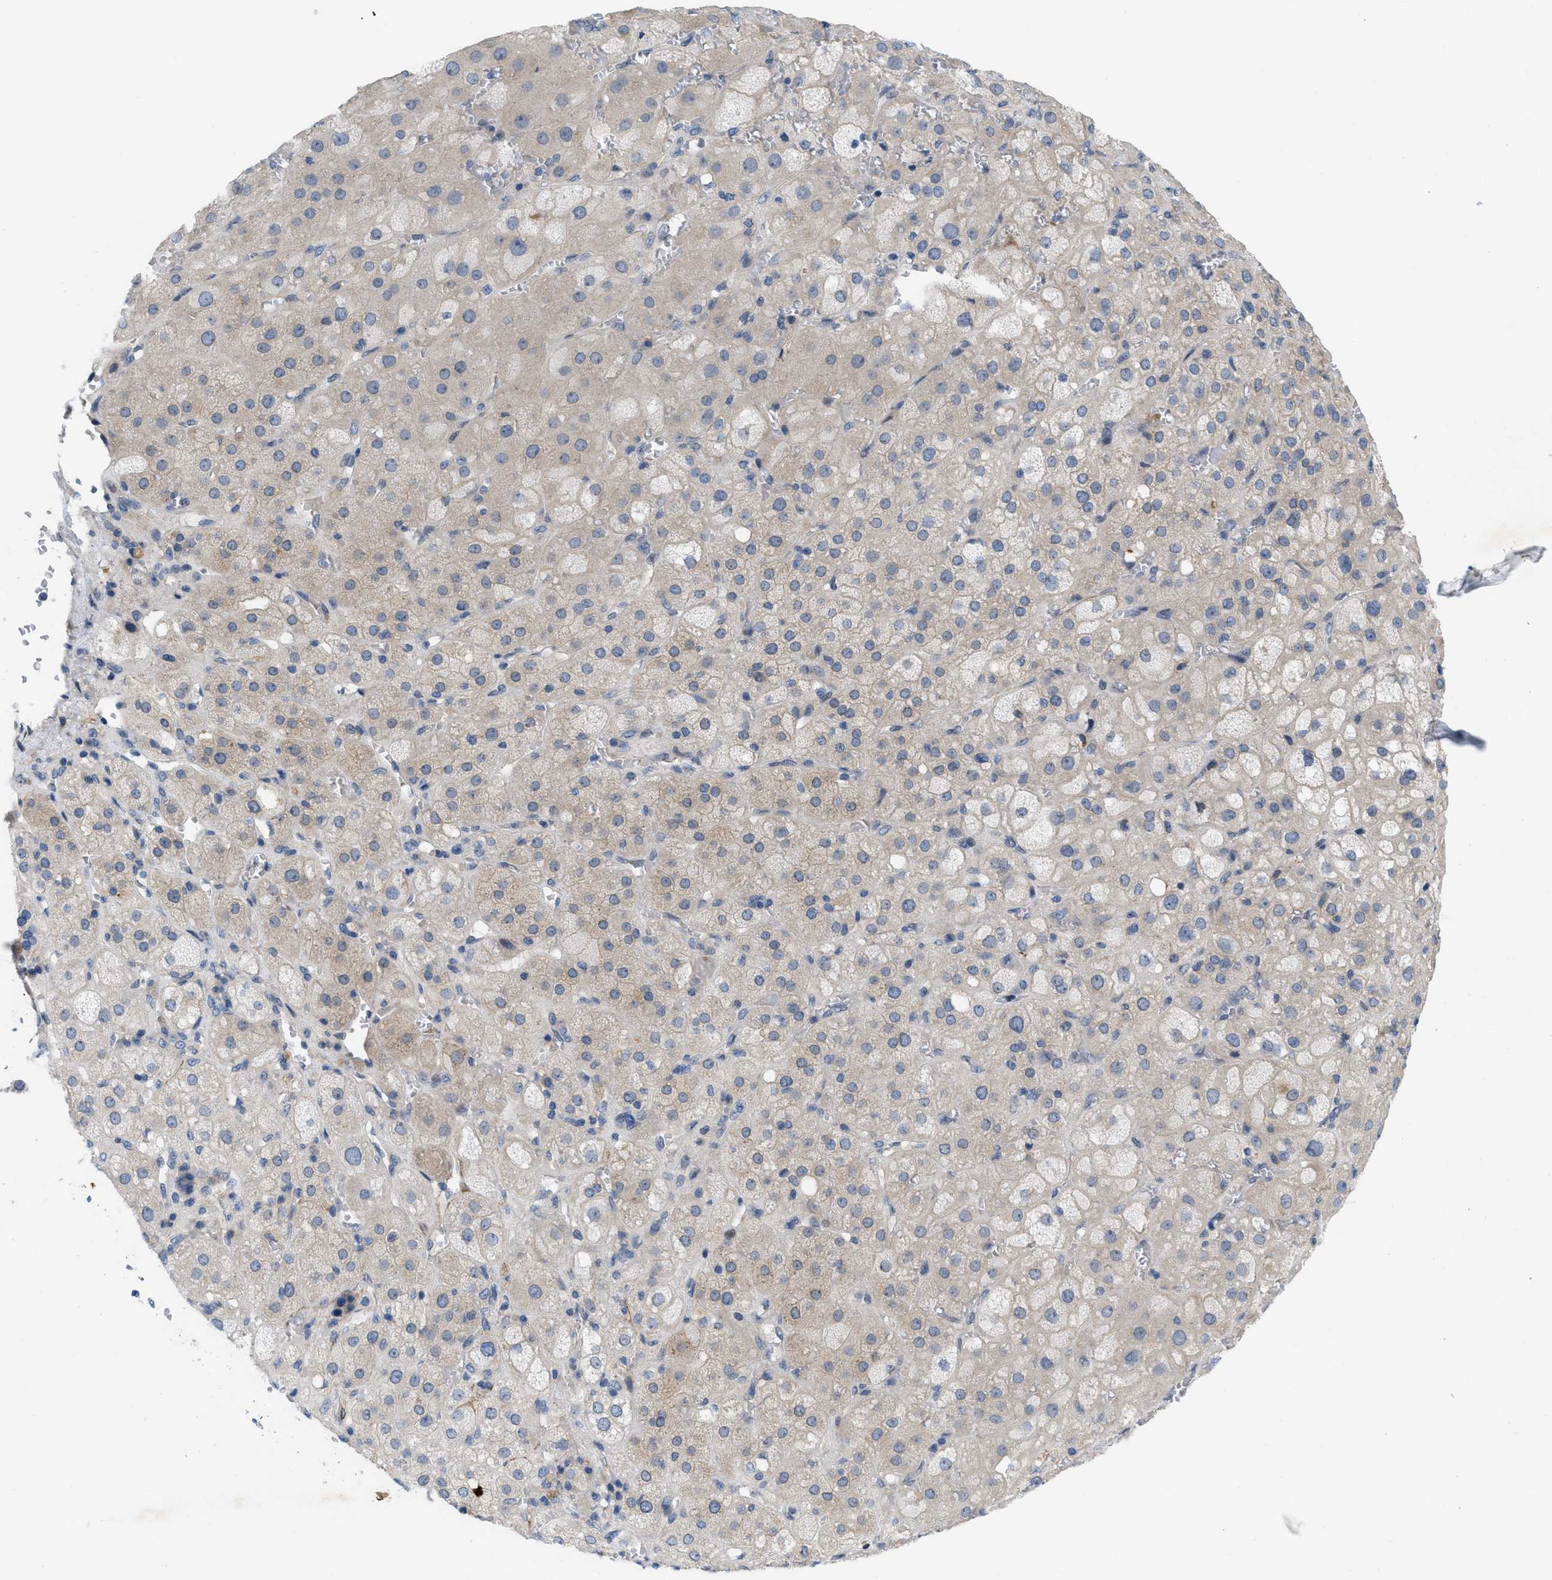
{"staining": {"intensity": "weak", "quantity": "<25%", "location": "cytoplasmic/membranous"}, "tissue": "adrenal gland", "cell_type": "Glandular cells", "image_type": "normal", "snomed": [{"axis": "morphology", "description": "Normal tissue, NOS"}, {"axis": "topography", "description": "Adrenal gland"}], "caption": "Protein analysis of unremarkable adrenal gland reveals no significant staining in glandular cells.", "gene": "NDEL1", "patient": {"sex": "female", "age": 47}}